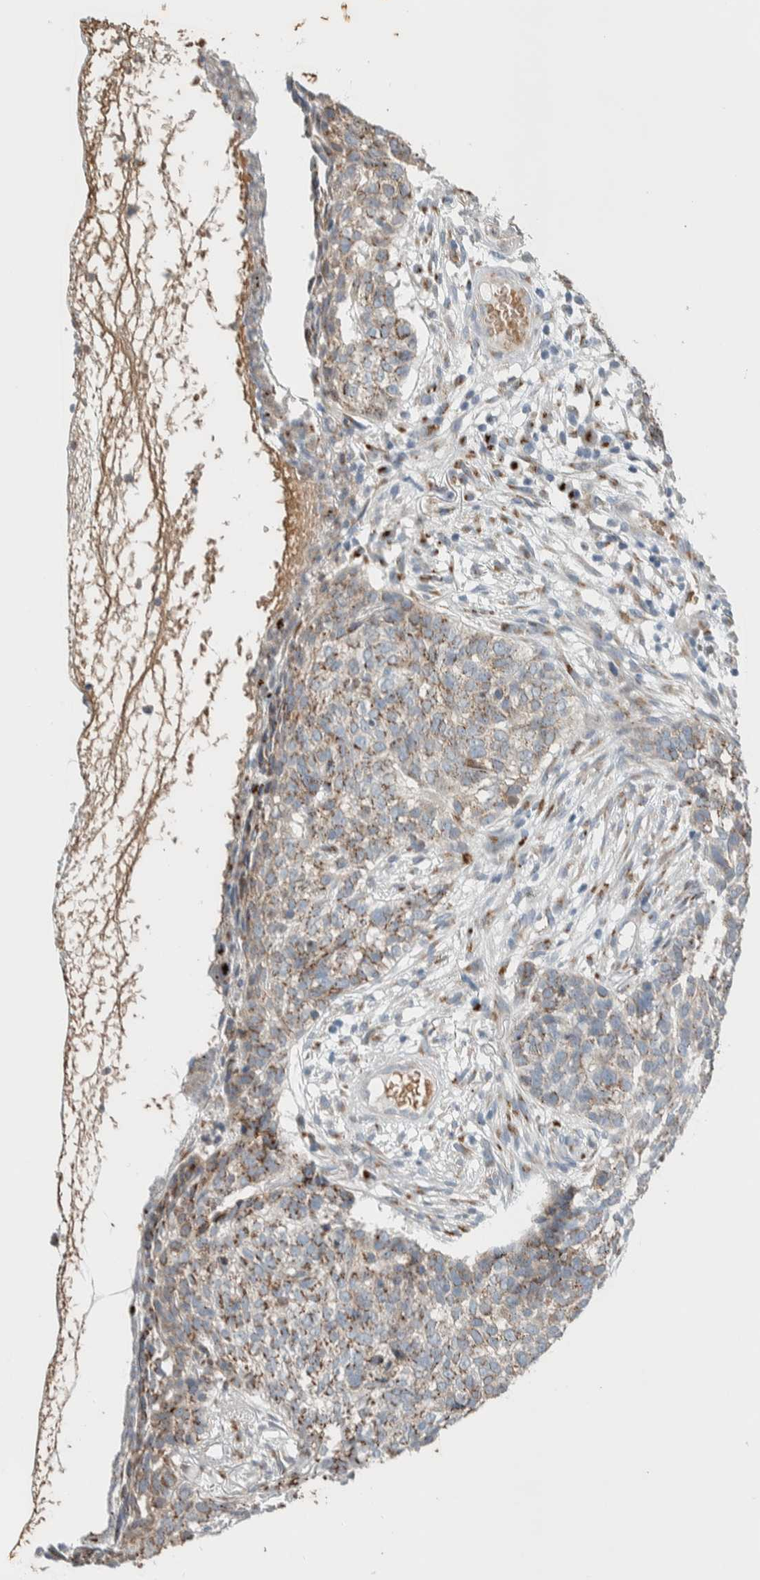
{"staining": {"intensity": "weak", "quantity": "25%-75%", "location": "cytoplasmic/membranous"}, "tissue": "skin cancer", "cell_type": "Tumor cells", "image_type": "cancer", "snomed": [{"axis": "morphology", "description": "Basal cell carcinoma"}, {"axis": "topography", "description": "Skin"}], "caption": "IHC of human basal cell carcinoma (skin) exhibits low levels of weak cytoplasmic/membranous staining in about 25%-75% of tumor cells.", "gene": "SLC38A10", "patient": {"sex": "male", "age": 85}}